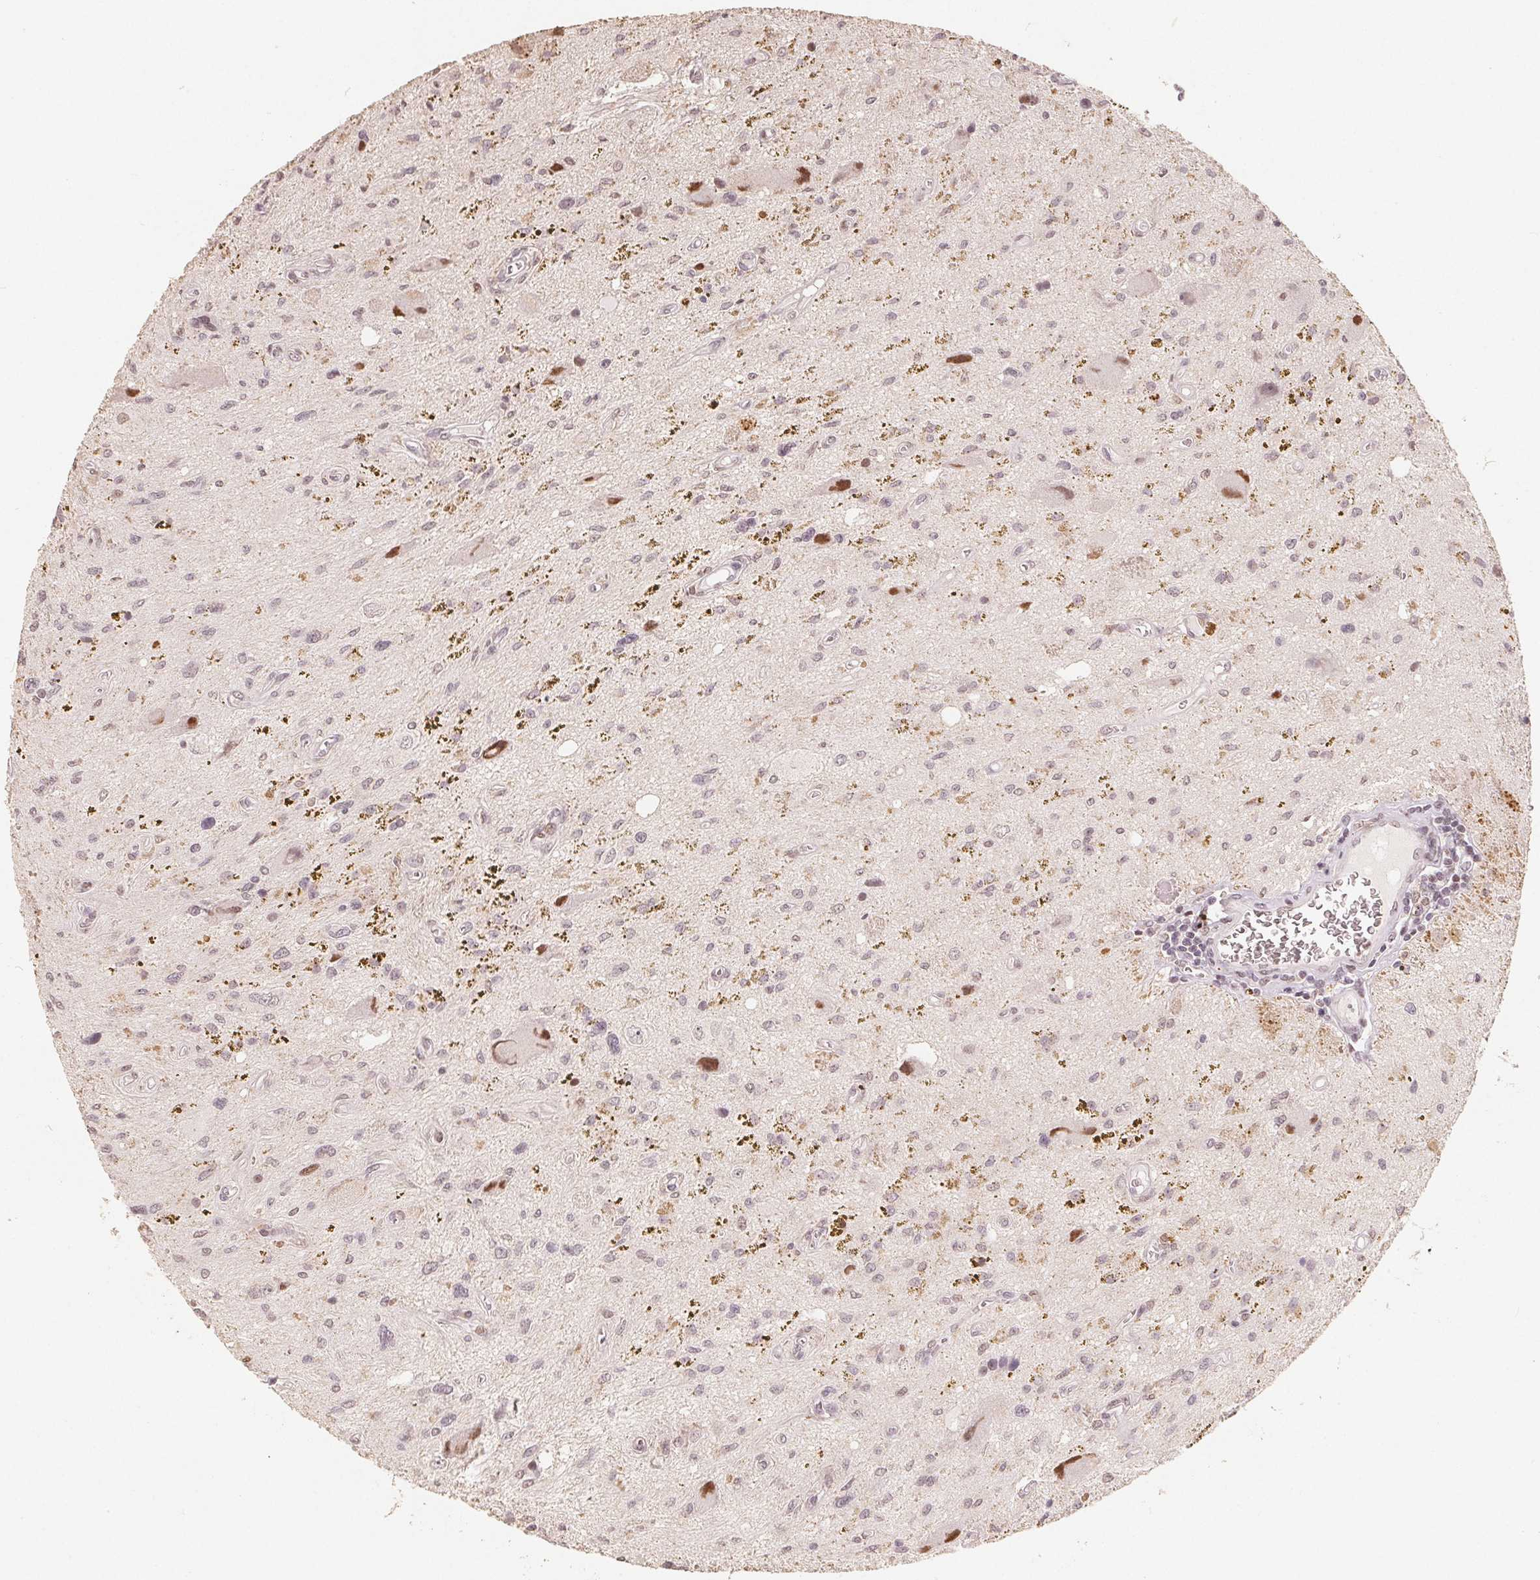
{"staining": {"intensity": "weak", "quantity": "<25%", "location": "nuclear"}, "tissue": "glioma", "cell_type": "Tumor cells", "image_type": "cancer", "snomed": [{"axis": "morphology", "description": "Glioma, malignant, Low grade"}, {"axis": "topography", "description": "Cerebellum"}], "caption": "Immunohistochemical staining of glioma reveals no significant expression in tumor cells.", "gene": "CCDC138", "patient": {"sex": "female", "age": 14}}